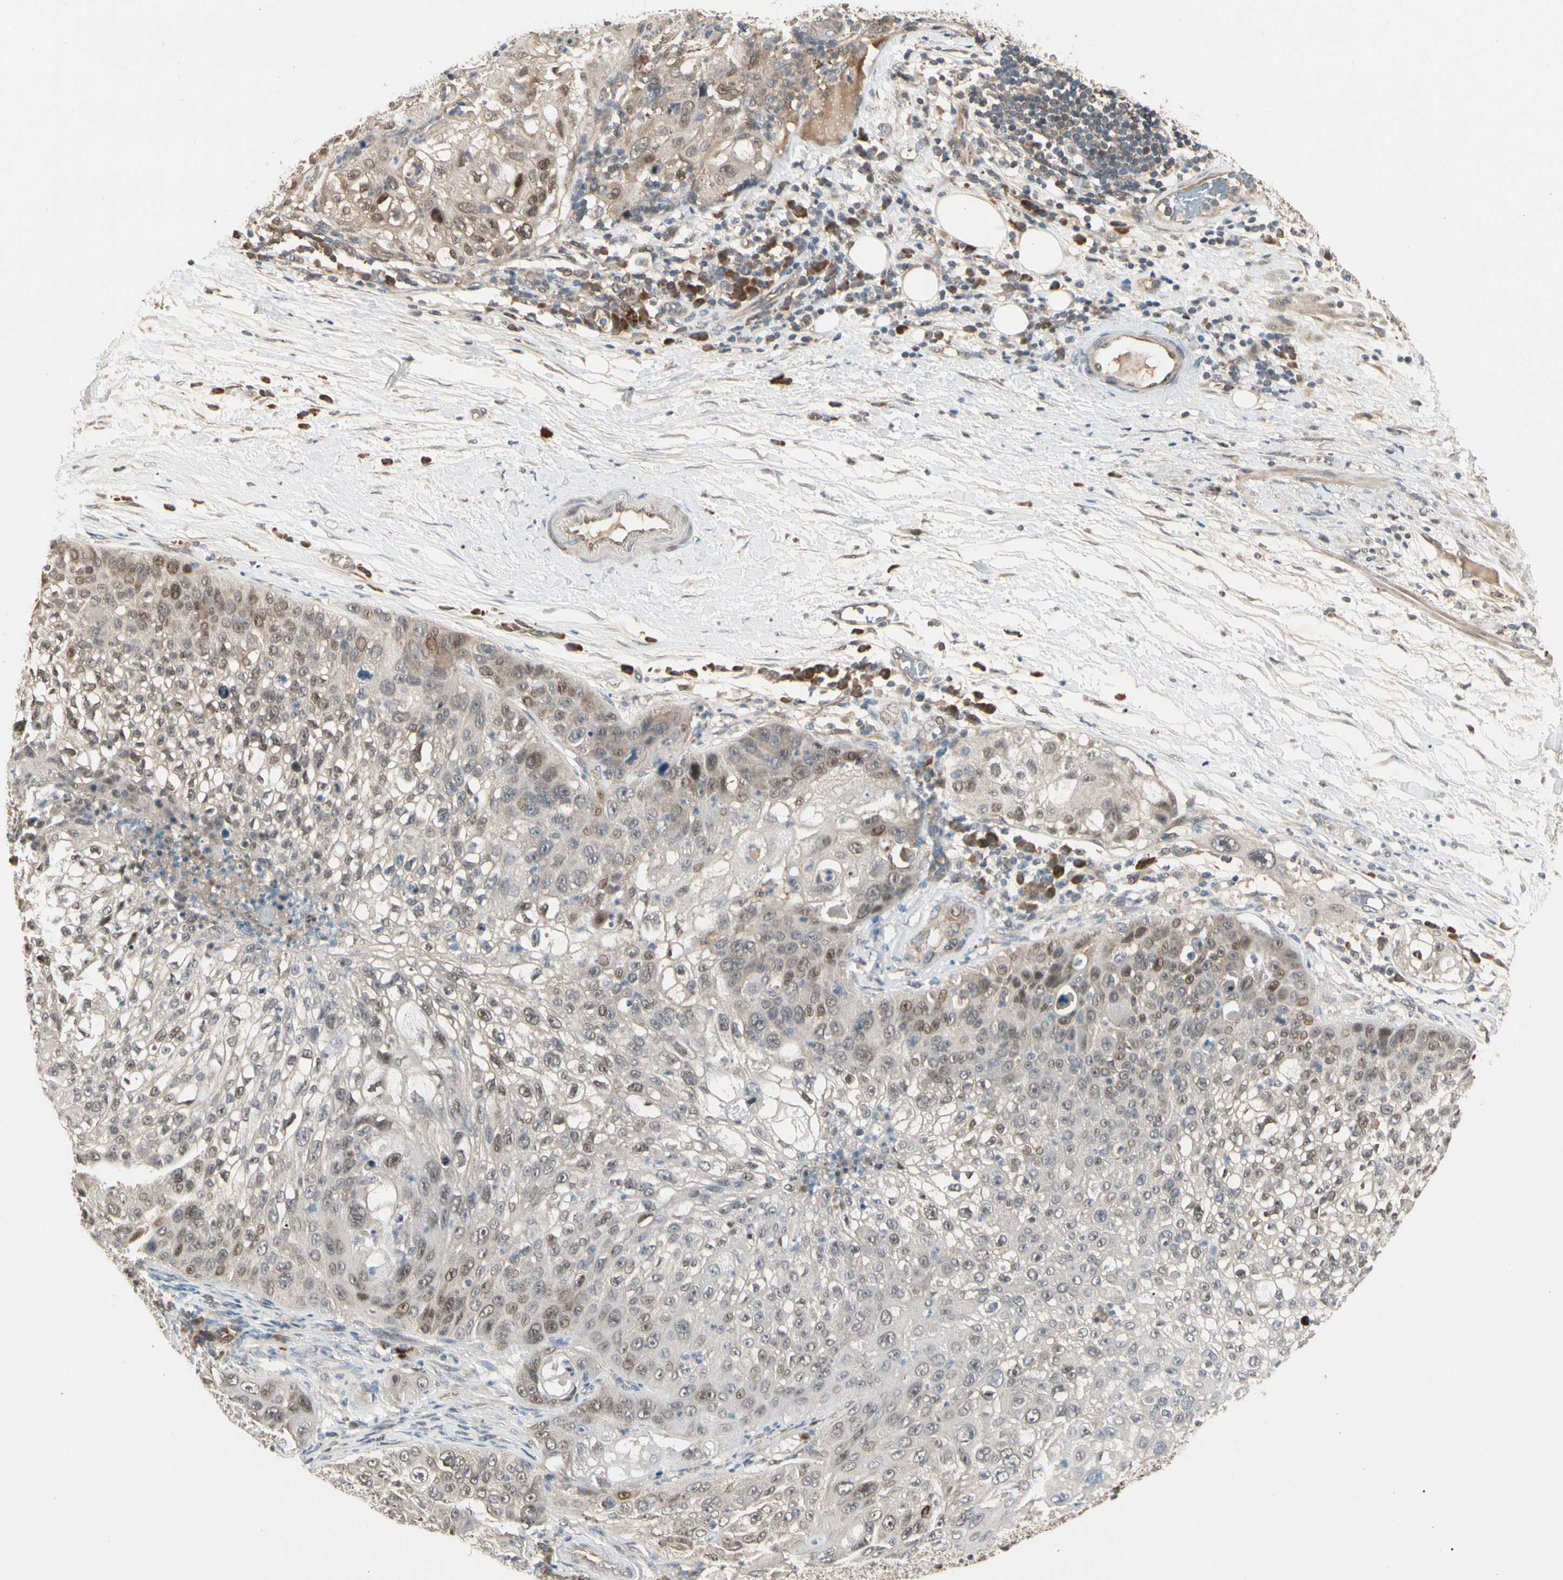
{"staining": {"intensity": "weak", "quantity": "25%-75%", "location": "cytoplasmic/membranous,nuclear"}, "tissue": "lung cancer", "cell_type": "Tumor cells", "image_type": "cancer", "snomed": [{"axis": "morphology", "description": "Inflammation, NOS"}, {"axis": "morphology", "description": "Squamous cell carcinoma, NOS"}, {"axis": "topography", "description": "Lymph node"}, {"axis": "topography", "description": "Soft tissue"}, {"axis": "topography", "description": "Lung"}], "caption": "Immunohistochemistry (DAB) staining of lung squamous cell carcinoma shows weak cytoplasmic/membranous and nuclear protein staining in approximately 25%-75% of tumor cells. (Stains: DAB (3,3'-diaminobenzidine) in brown, nuclei in blue, Microscopy: brightfield microscopy at high magnification).", "gene": "ATG4C", "patient": {"sex": "male", "age": 66}}